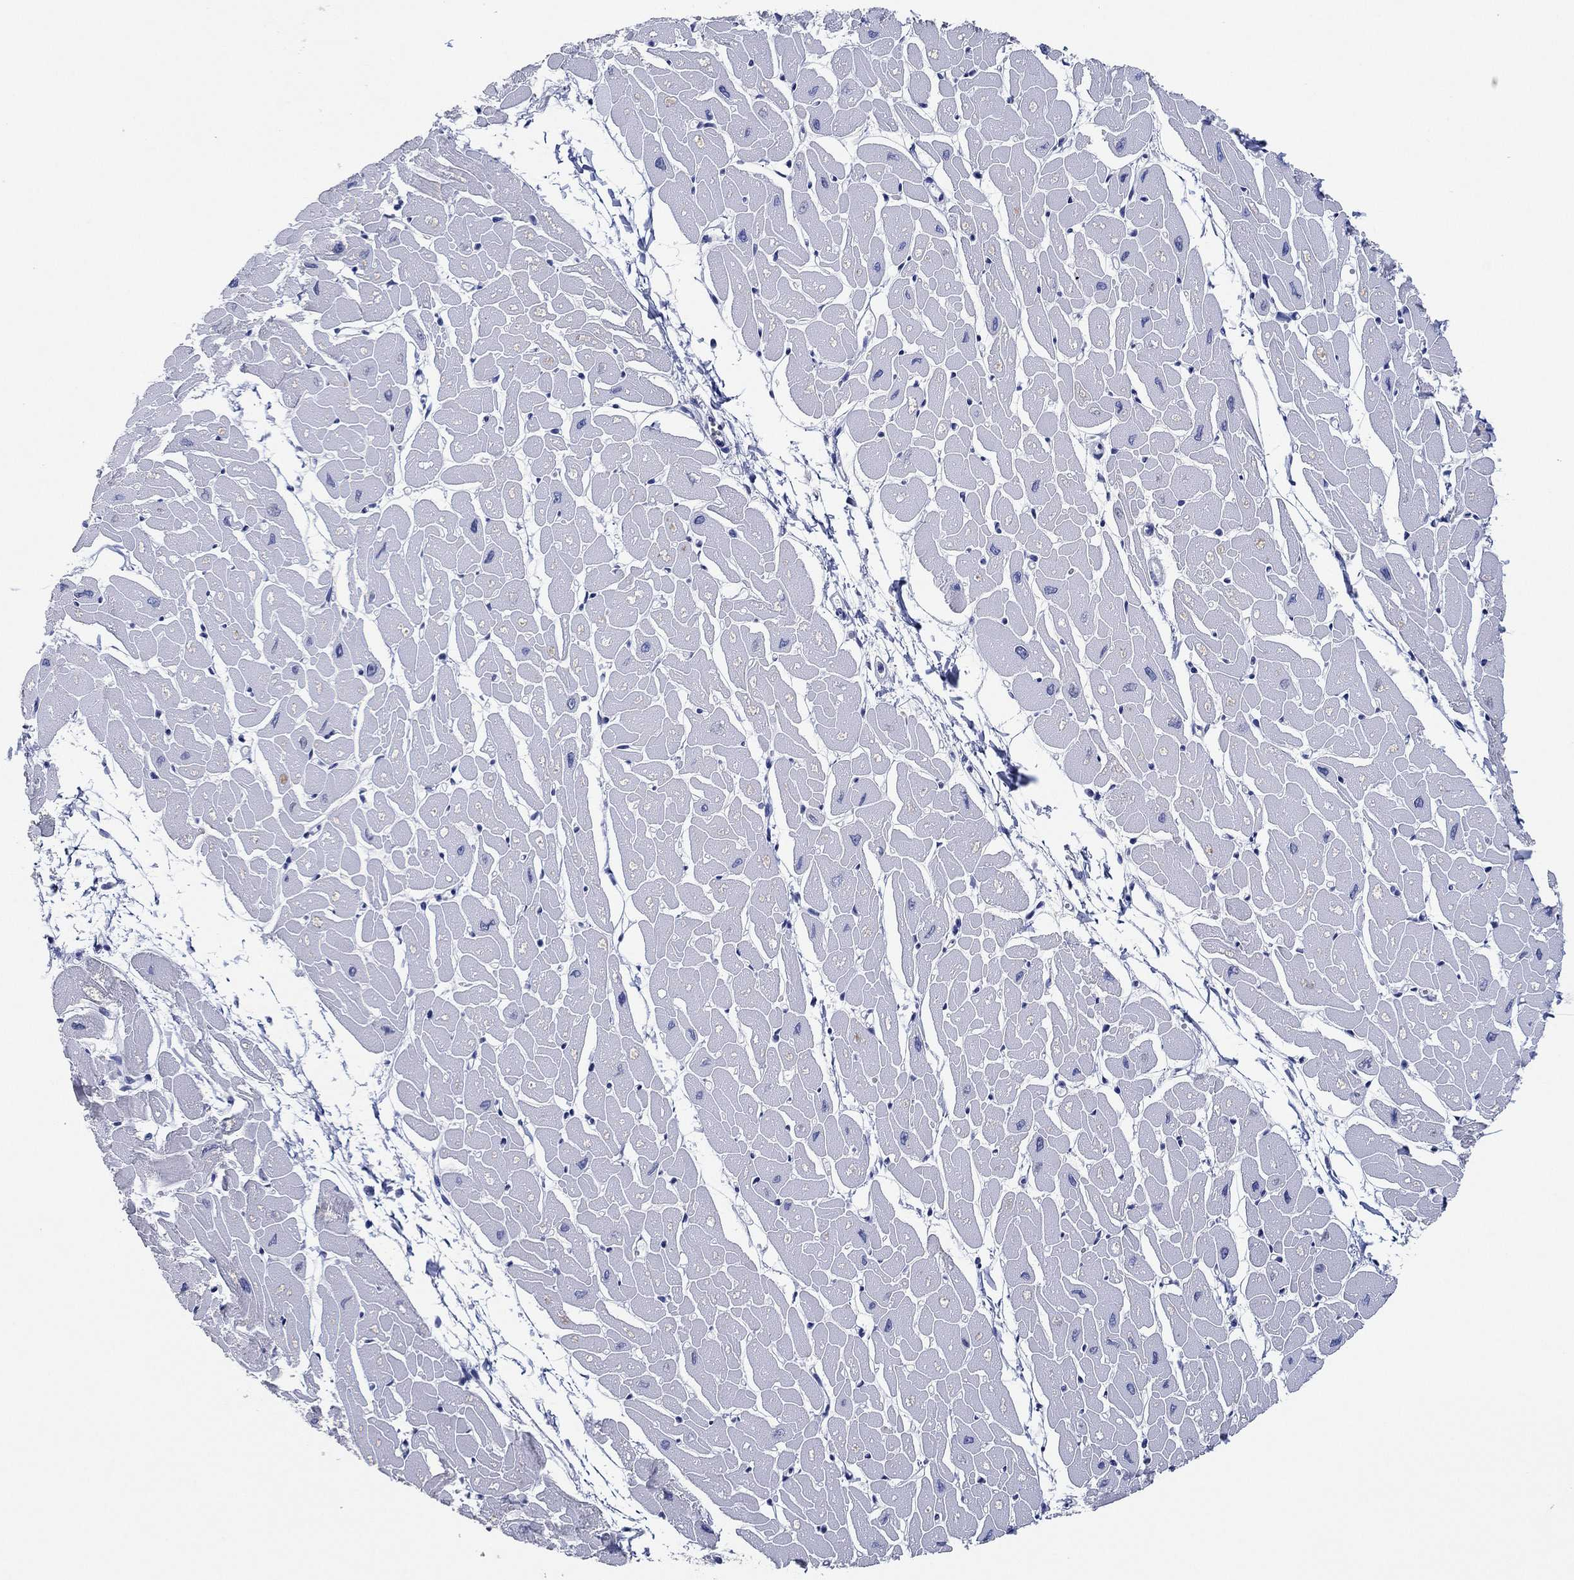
{"staining": {"intensity": "negative", "quantity": "none", "location": "none"}, "tissue": "heart muscle", "cell_type": "Cardiomyocytes", "image_type": "normal", "snomed": [{"axis": "morphology", "description": "Normal tissue, NOS"}, {"axis": "topography", "description": "Heart"}], "caption": "An image of human heart muscle is negative for staining in cardiomyocytes. Brightfield microscopy of IHC stained with DAB (3,3'-diaminobenzidine) (brown) and hematoxylin (blue), captured at high magnification.", "gene": "POU5F1", "patient": {"sex": "male", "age": 57}}